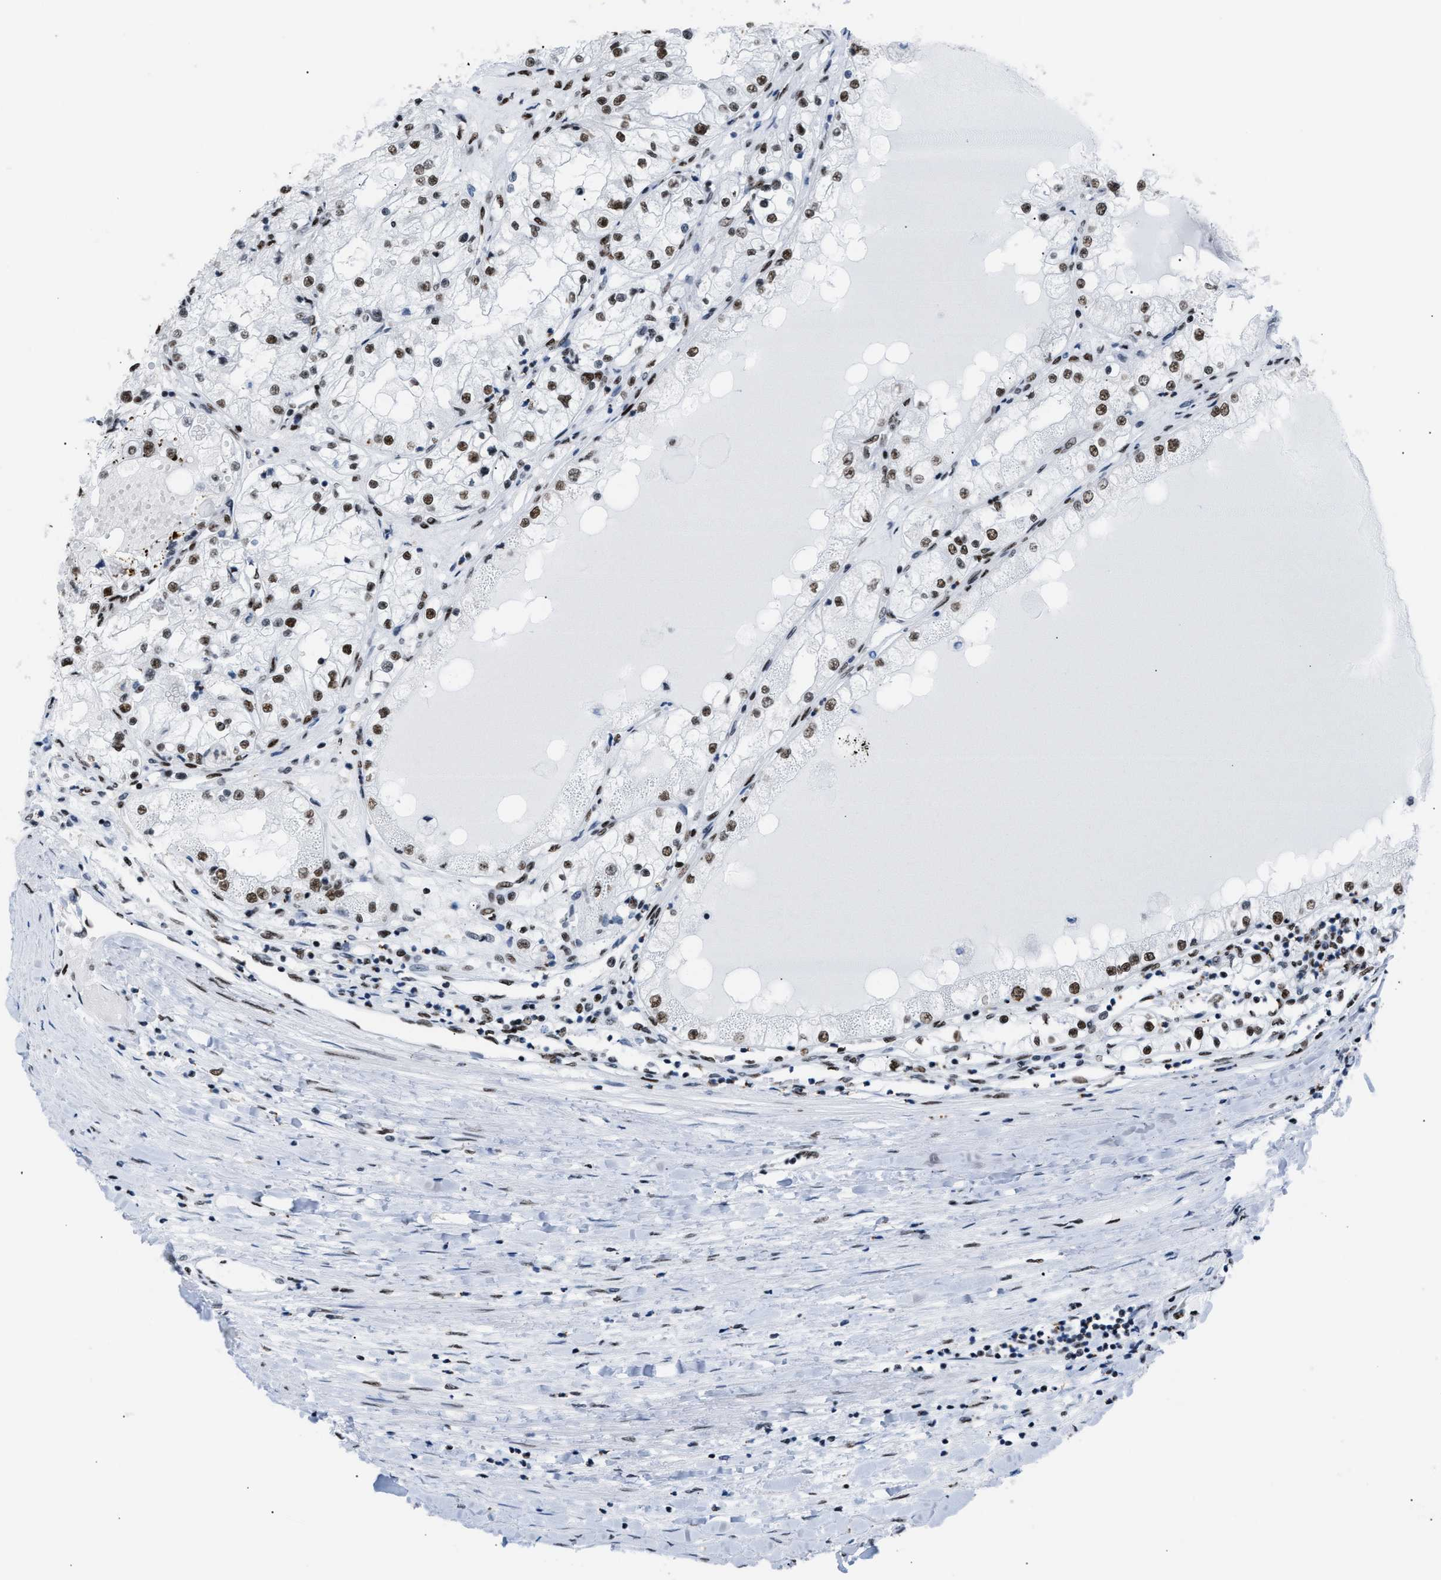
{"staining": {"intensity": "moderate", "quantity": ">75%", "location": "nuclear"}, "tissue": "renal cancer", "cell_type": "Tumor cells", "image_type": "cancer", "snomed": [{"axis": "morphology", "description": "Adenocarcinoma, NOS"}, {"axis": "topography", "description": "Kidney"}], "caption": "There is medium levels of moderate nuclear positivity in tumor cells of renal cancer, as demonstrated by immunohistochemical staining (brown color).", "gene": "CCAR2", "patient": {"sex": "male", "age": 68}}